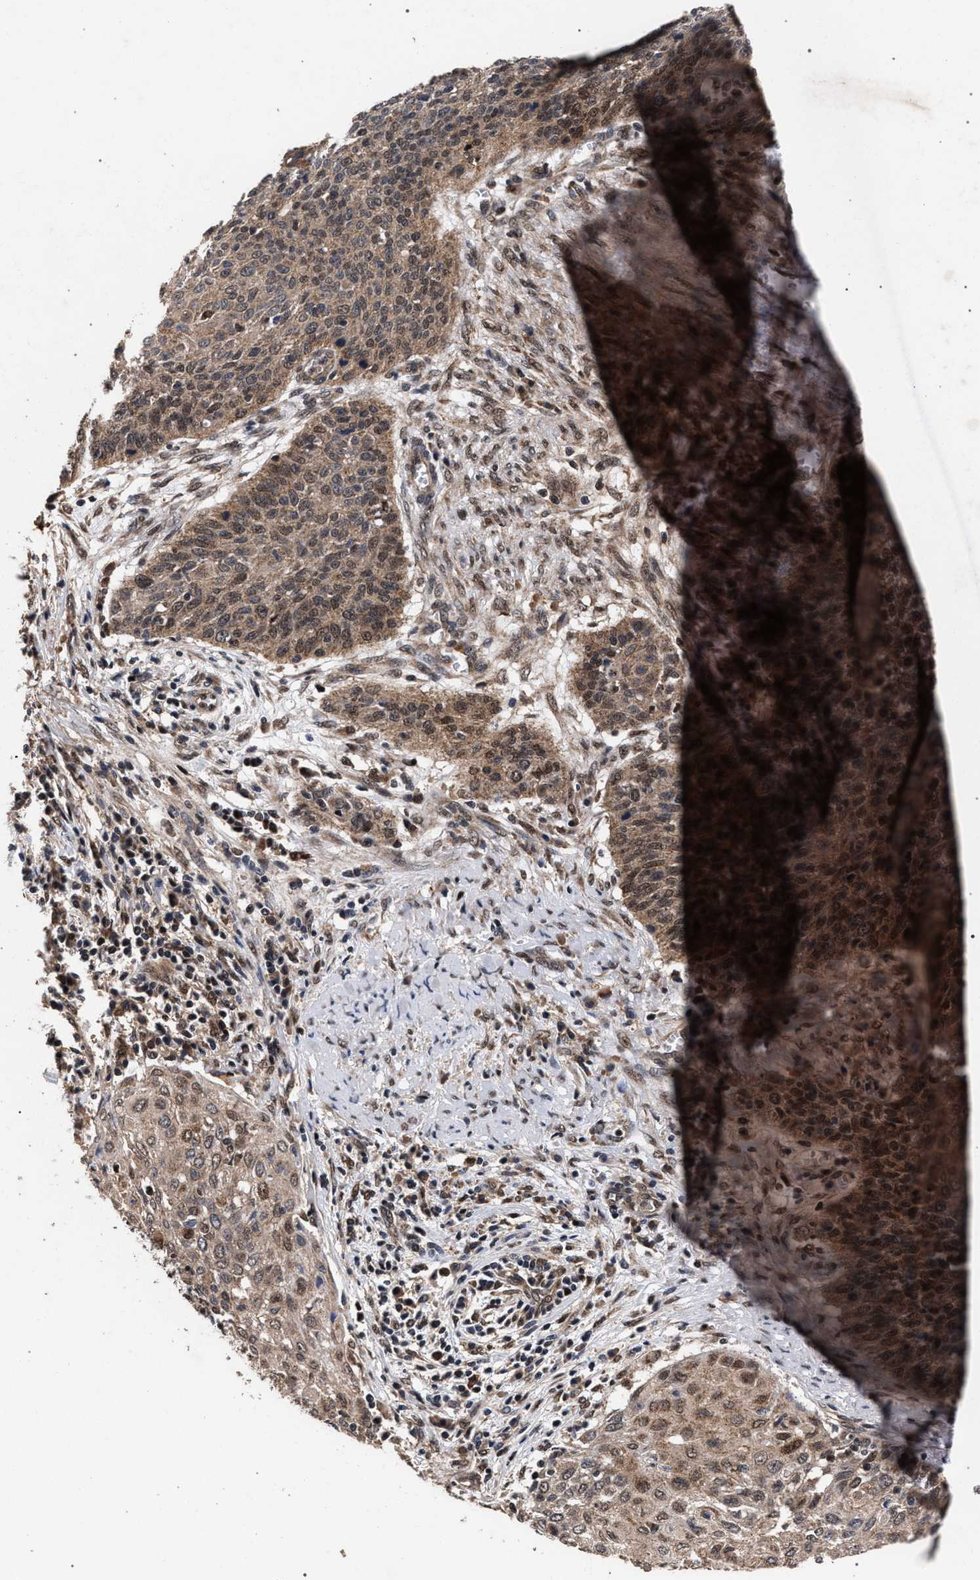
{"staining": {"intensity": "moderate", "quantity": ">75%", "location": "cytoplasmic/membranous,nuclear"}, "tissue": "cervical cancer", "cell_type": "Tumor cells", "image_type": "cancer", "snomed": [{"axis": "morphology", "description": "Squamous cell carcinoma, NOS"}, {"axis": "topography", "description": "Cervix"}], "caption": "Immunohistochemical staining of human cervical squamous cell carcinoma demonstrates medium levels of moderate cytoplasmic/membranous and nuclear protein positivity in about >75% of tumor cells.", "gene": "ACOX1", "patient": {"sex": "female", "age": 39}}